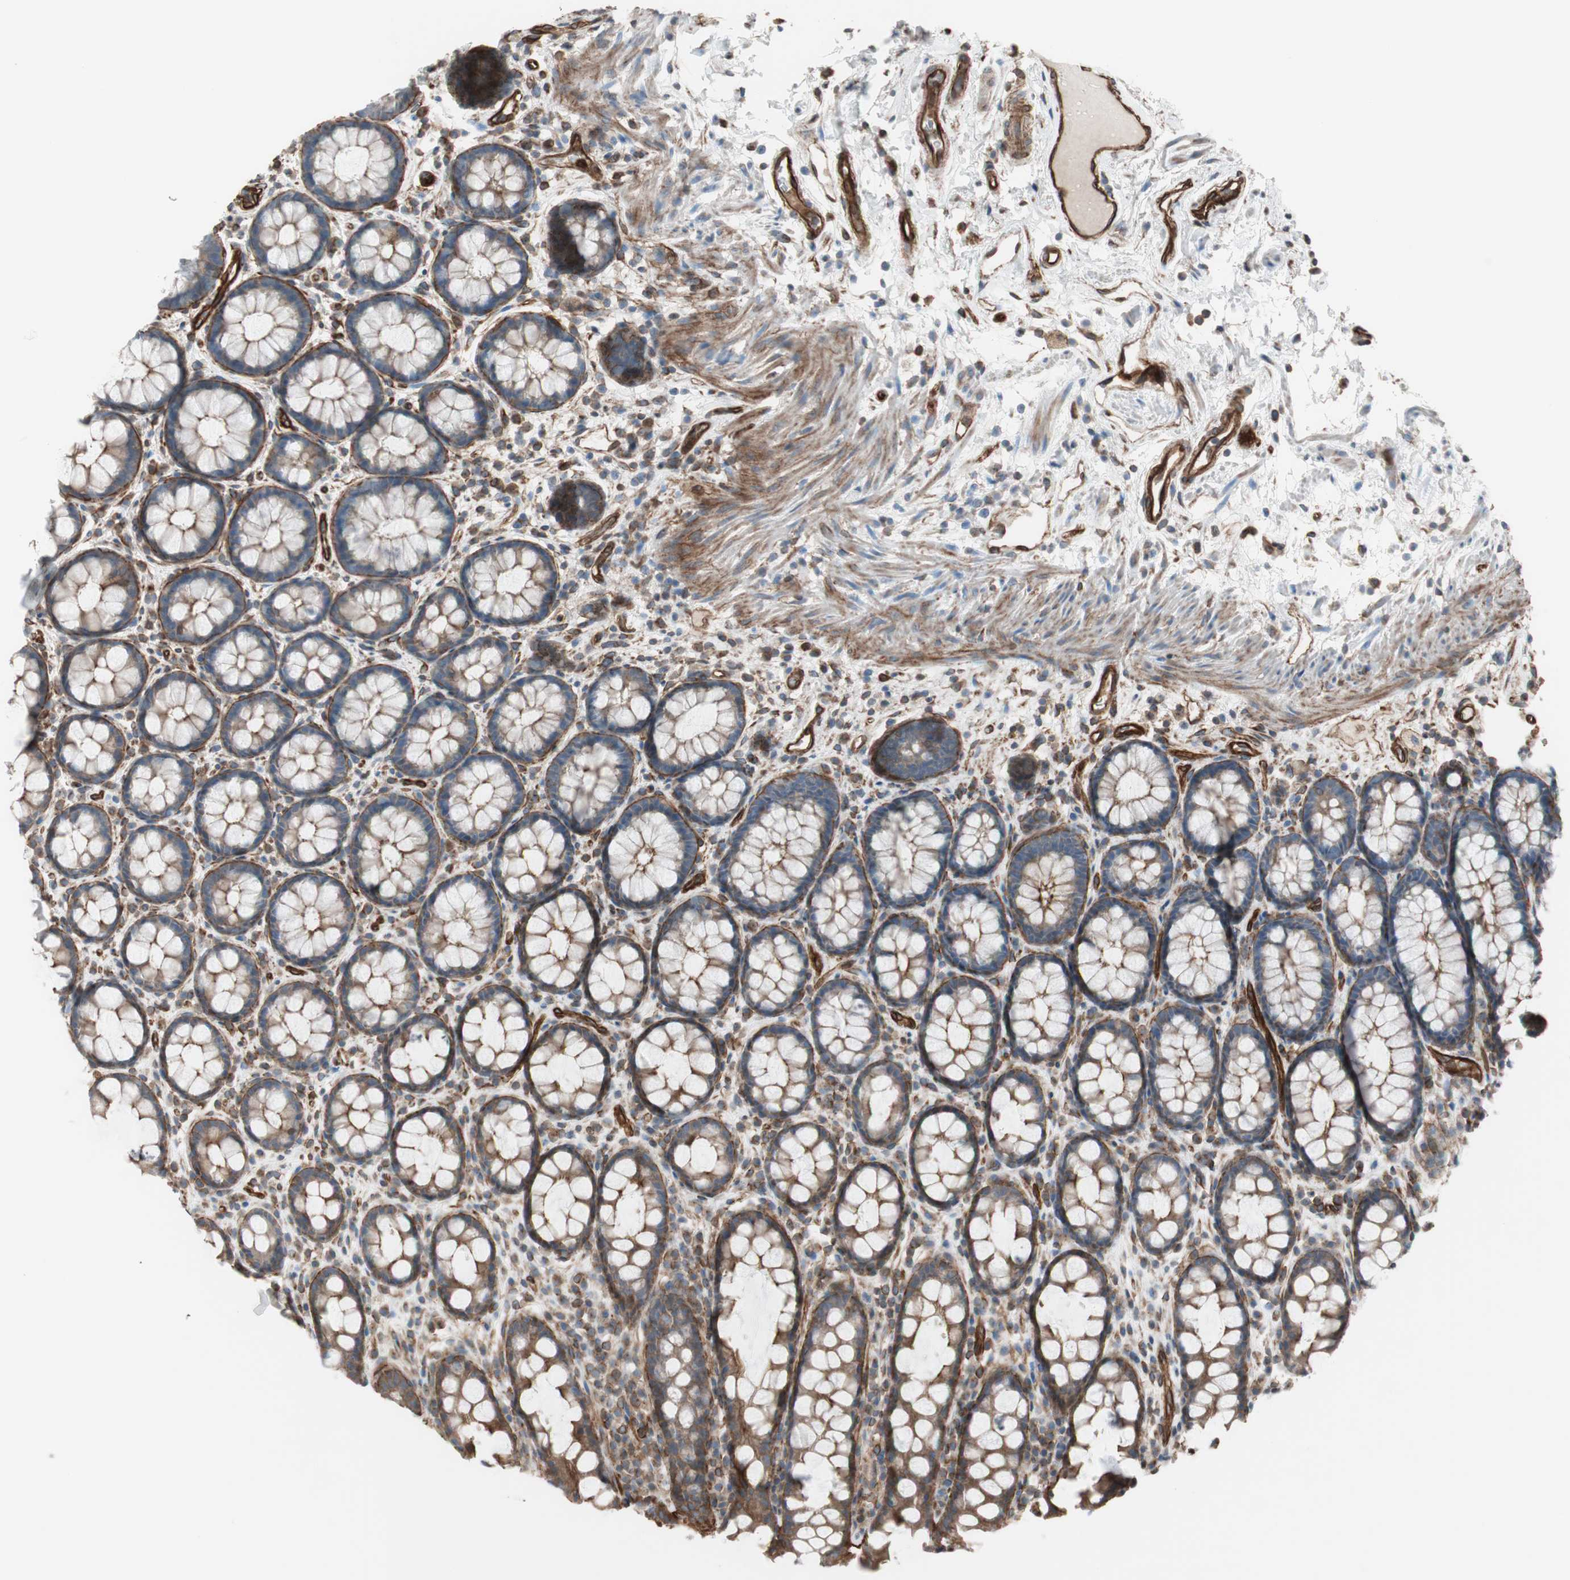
{"staining": {"intensity": "strong", "quantity": ">75%", "location": "cytoplasmic/membranous"}, "tissue": "rectum", "cell_type": "Glandular cells", "image_type": "normal", "snomed": [{"axis": "morphology", "description": "Normal tissue, NOS"}, {"axis": "topography", "description": "Rectum"}], "caption": "The immunohistochemical stain highlights strong cytoplasmic/membranous staining in glandular cells of unremarkable rectum.", "gene": "TCTA", "patient": {"sex": "male", "age": 92}}